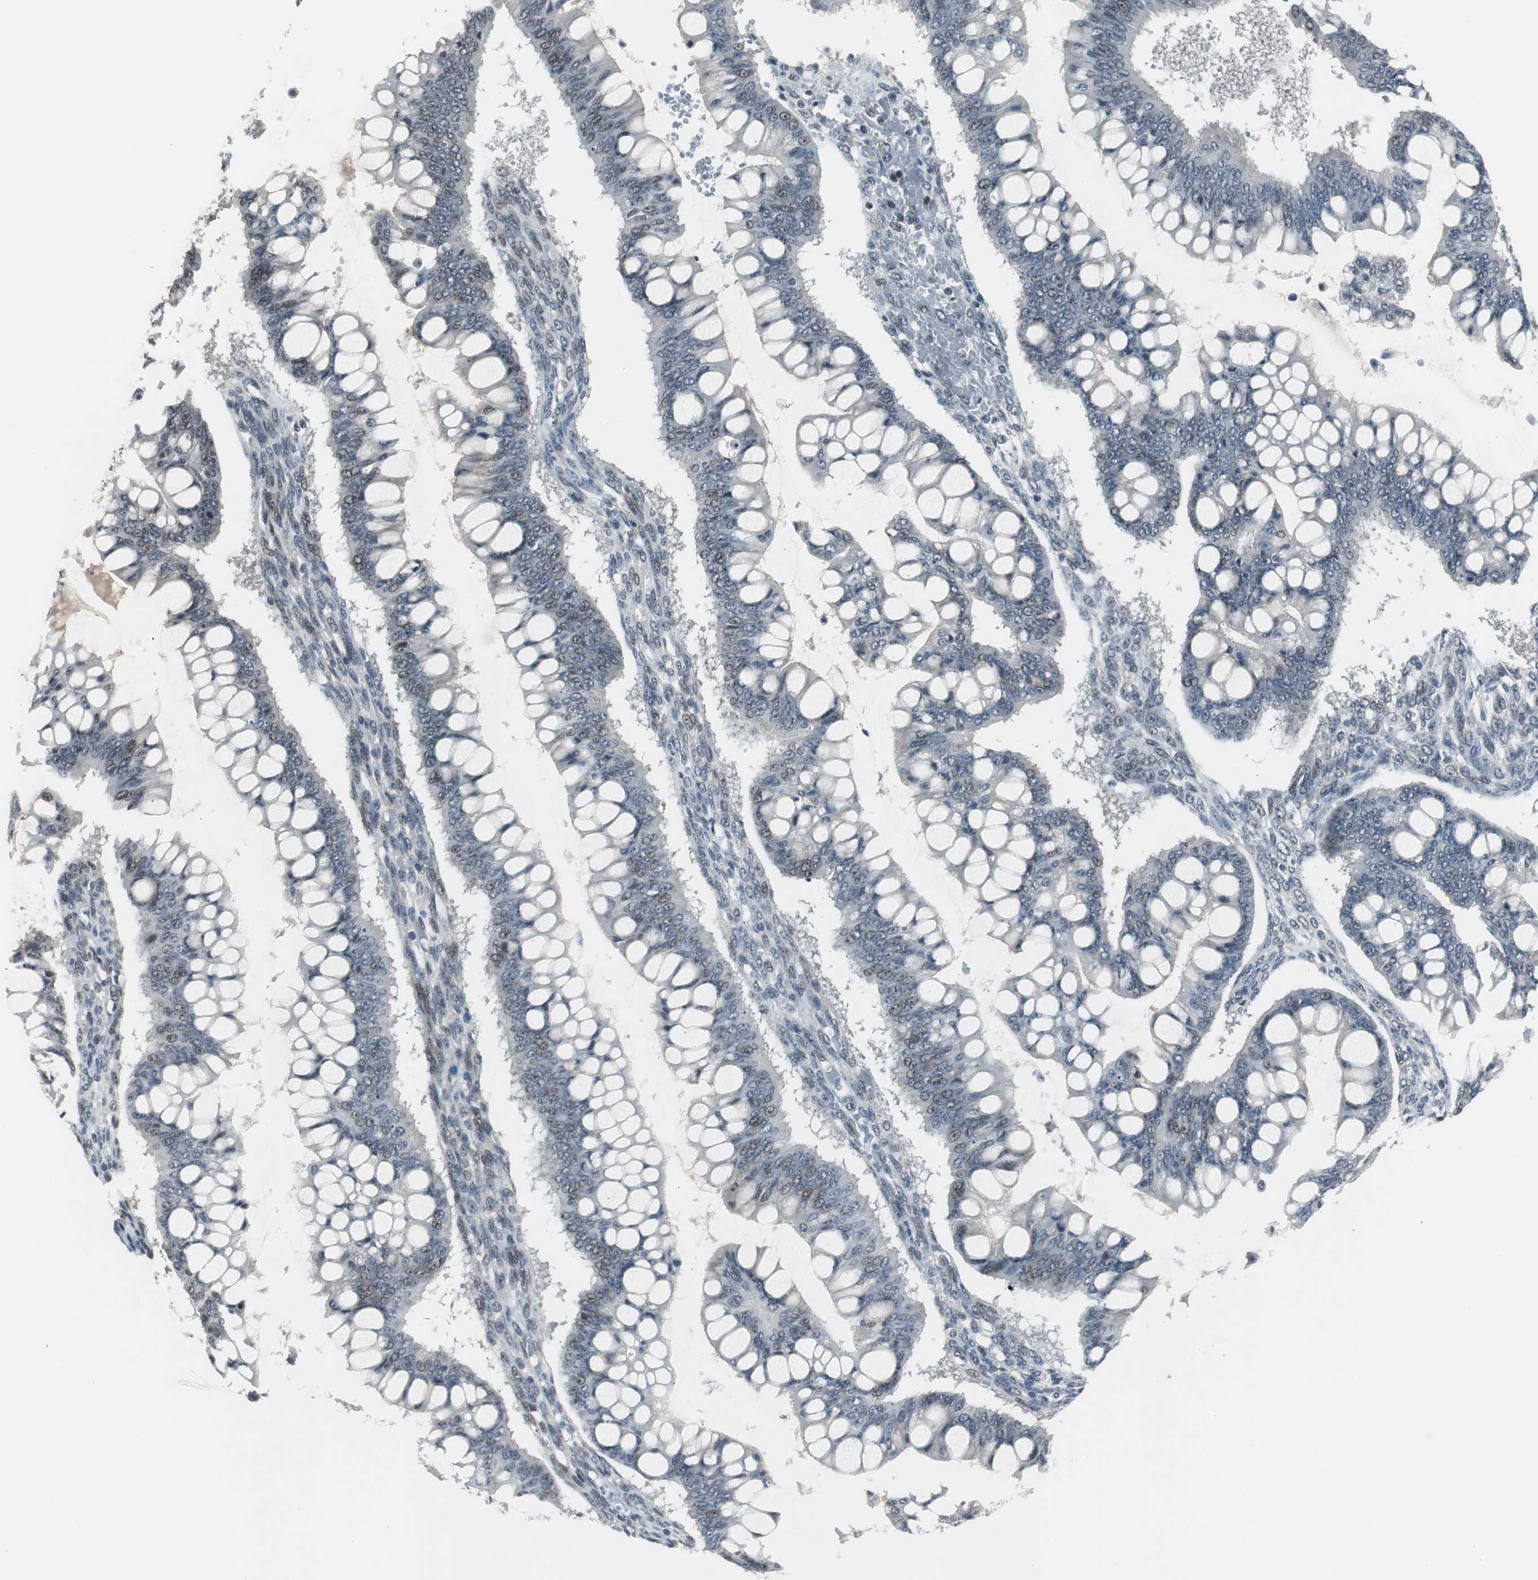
{"staining": {"intensity": "weak", "quantity": "<25%", "location": "cytoplasmic/membranous,nuclear"}, "tissue": "ovarian cancer", "cell_type": "Tumor cells", "image_type": "cancer", "snomed": [{"axis": "morphology", "description": "Cystadenocarcinoma, mucinous, NOS"}, {"axis": "topography", "description": "Ovary"}], "caption": "Immunohistochemistry (IHC) image of human ovarian mucinous cystadenocarcinoma stained for a protein (brown), which exhibits no expression in tumor cells.", "gene": "BOLA1", "patient": {"sex": "female", "age": 73}}